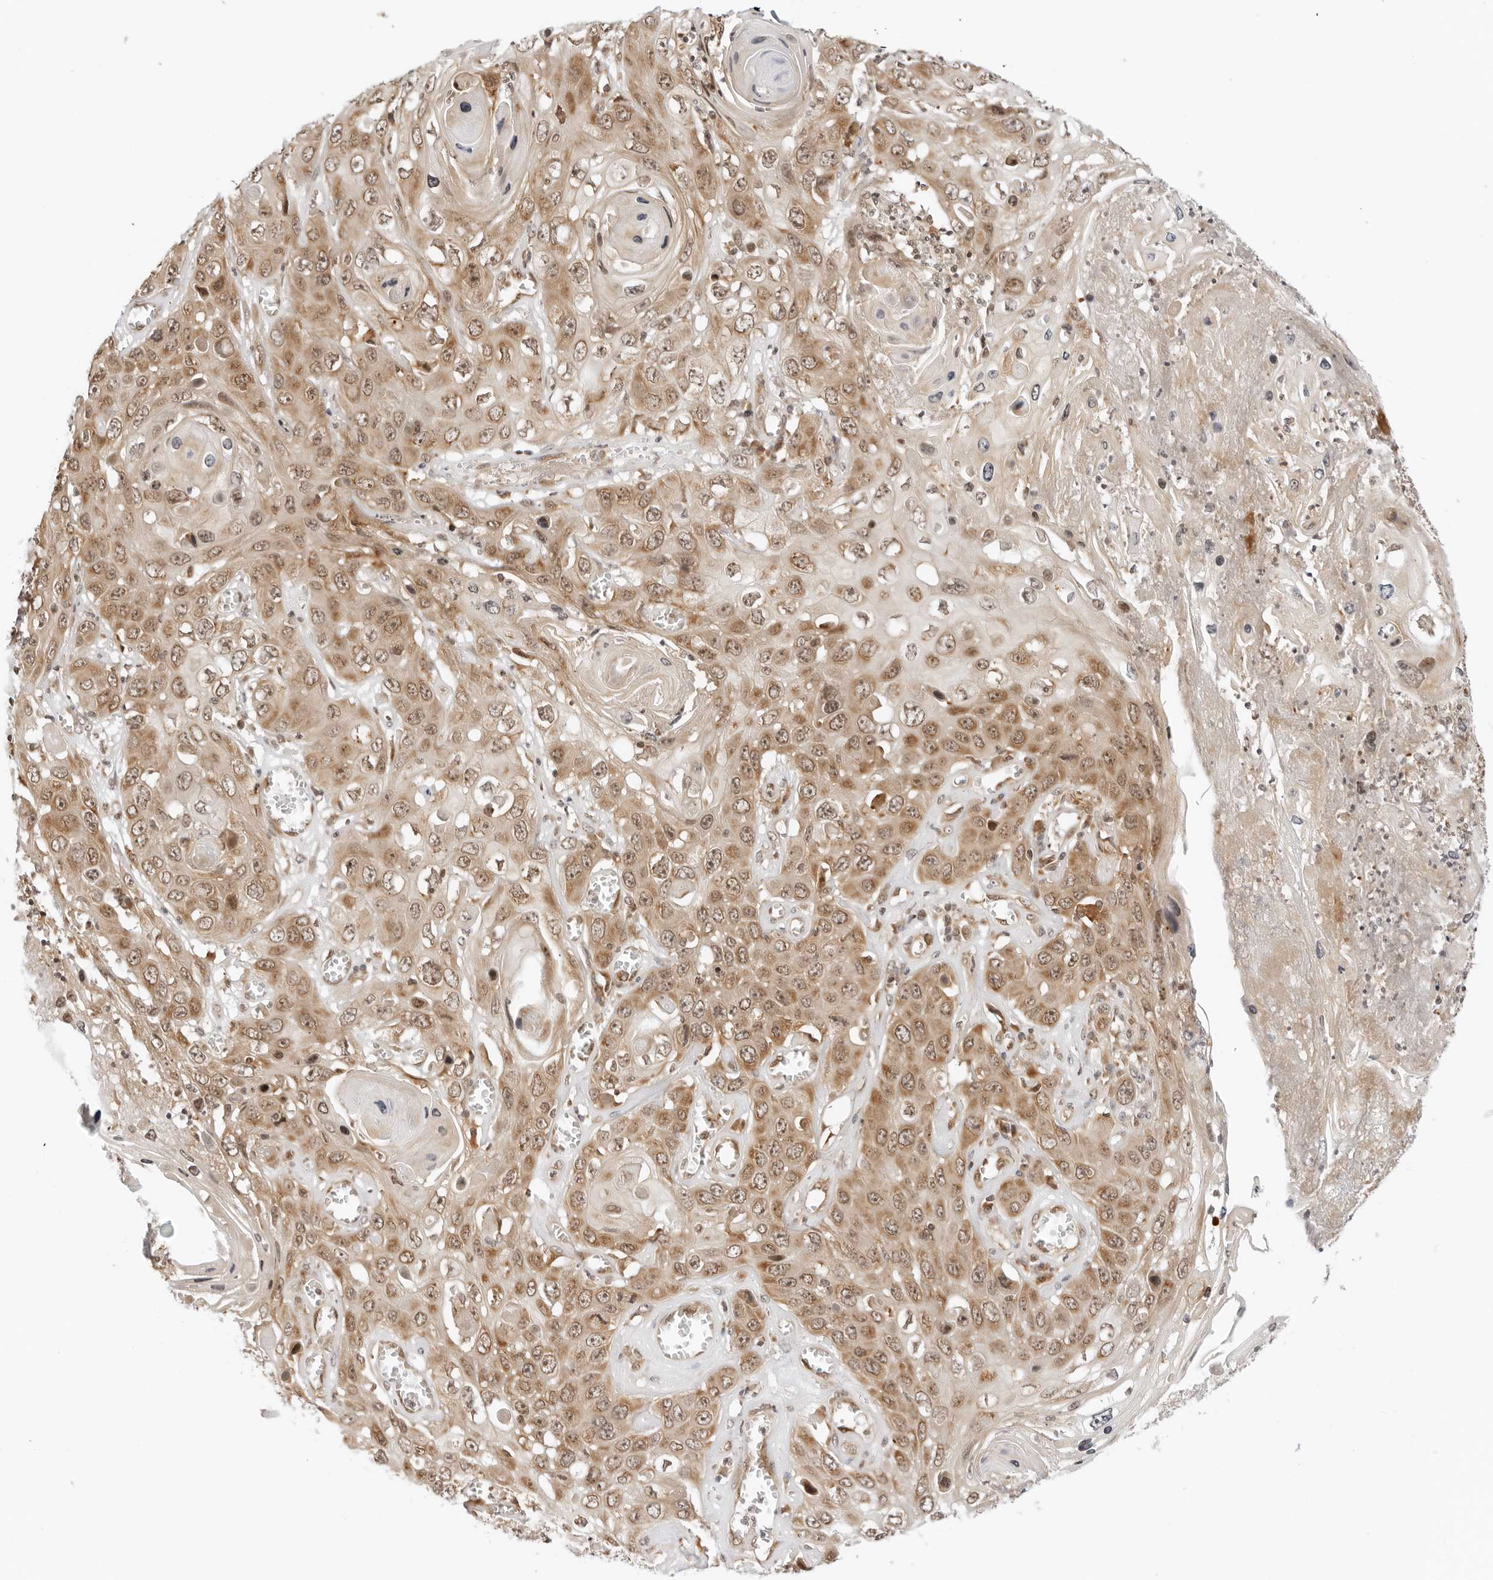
{"staining": {"intensity": "moderate", "quantity": ">75%", "location": "cytoplasmic/membranous,nuclear"}, "tissue": "skin cancer", "cell_type": "Tumor cells", "image_type": "cancer", "snomed": [{"axis": "morphology", "description": "Squamous cell carcinoma, NOS"}, {"axis": "topography", "description": "Skin"}], "caption": "The histopathology image displays immunohistochemical staining of skin squamous cell carcinoma. There is moderate cytoplasmic/membranous and nuclear positivity is identified in about >75% of tumor cells.", "gene": "RC3H1", "patient": {"sex": "male", "age": 55}}